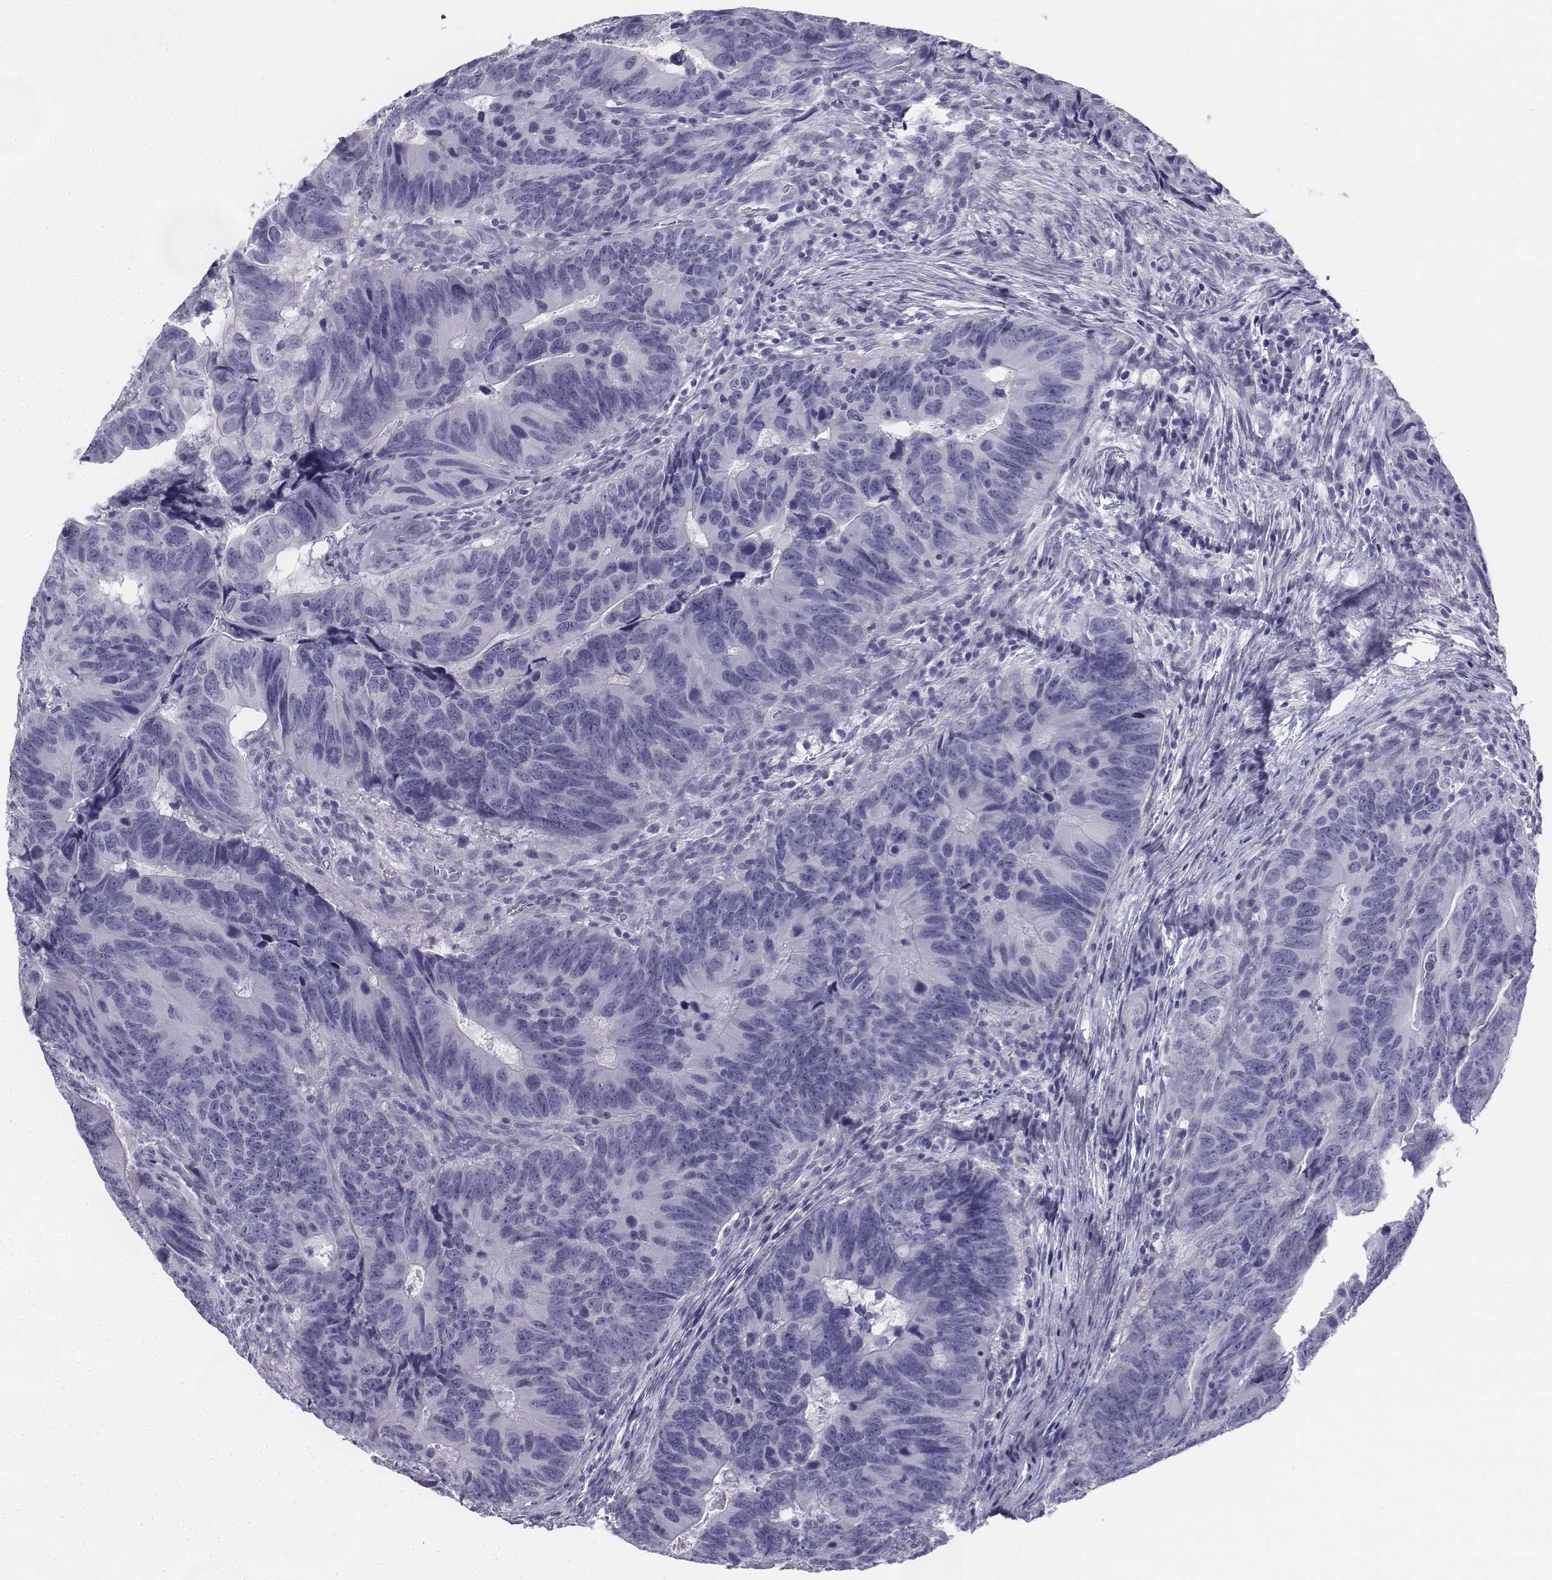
{"staining": {"intensity": "negative", "quantity": "none", "location": "none"}, "tissue": "colorectal cancer", "cell_type": "Tumor cells", "image_type": "cancer", "snomed": [{"axis": "morphology", "description": "Adenocarcinoma, NOS"}, {"axis": "topography", "description": "Colon"}], "caption": "This is an immunohistochemistry (IHC) micrograph of human adenocarcinoma (colorectal). There is no expression in tumor cells.", "gene": "TH", "patient": {"sex": "female", "age": 82}}